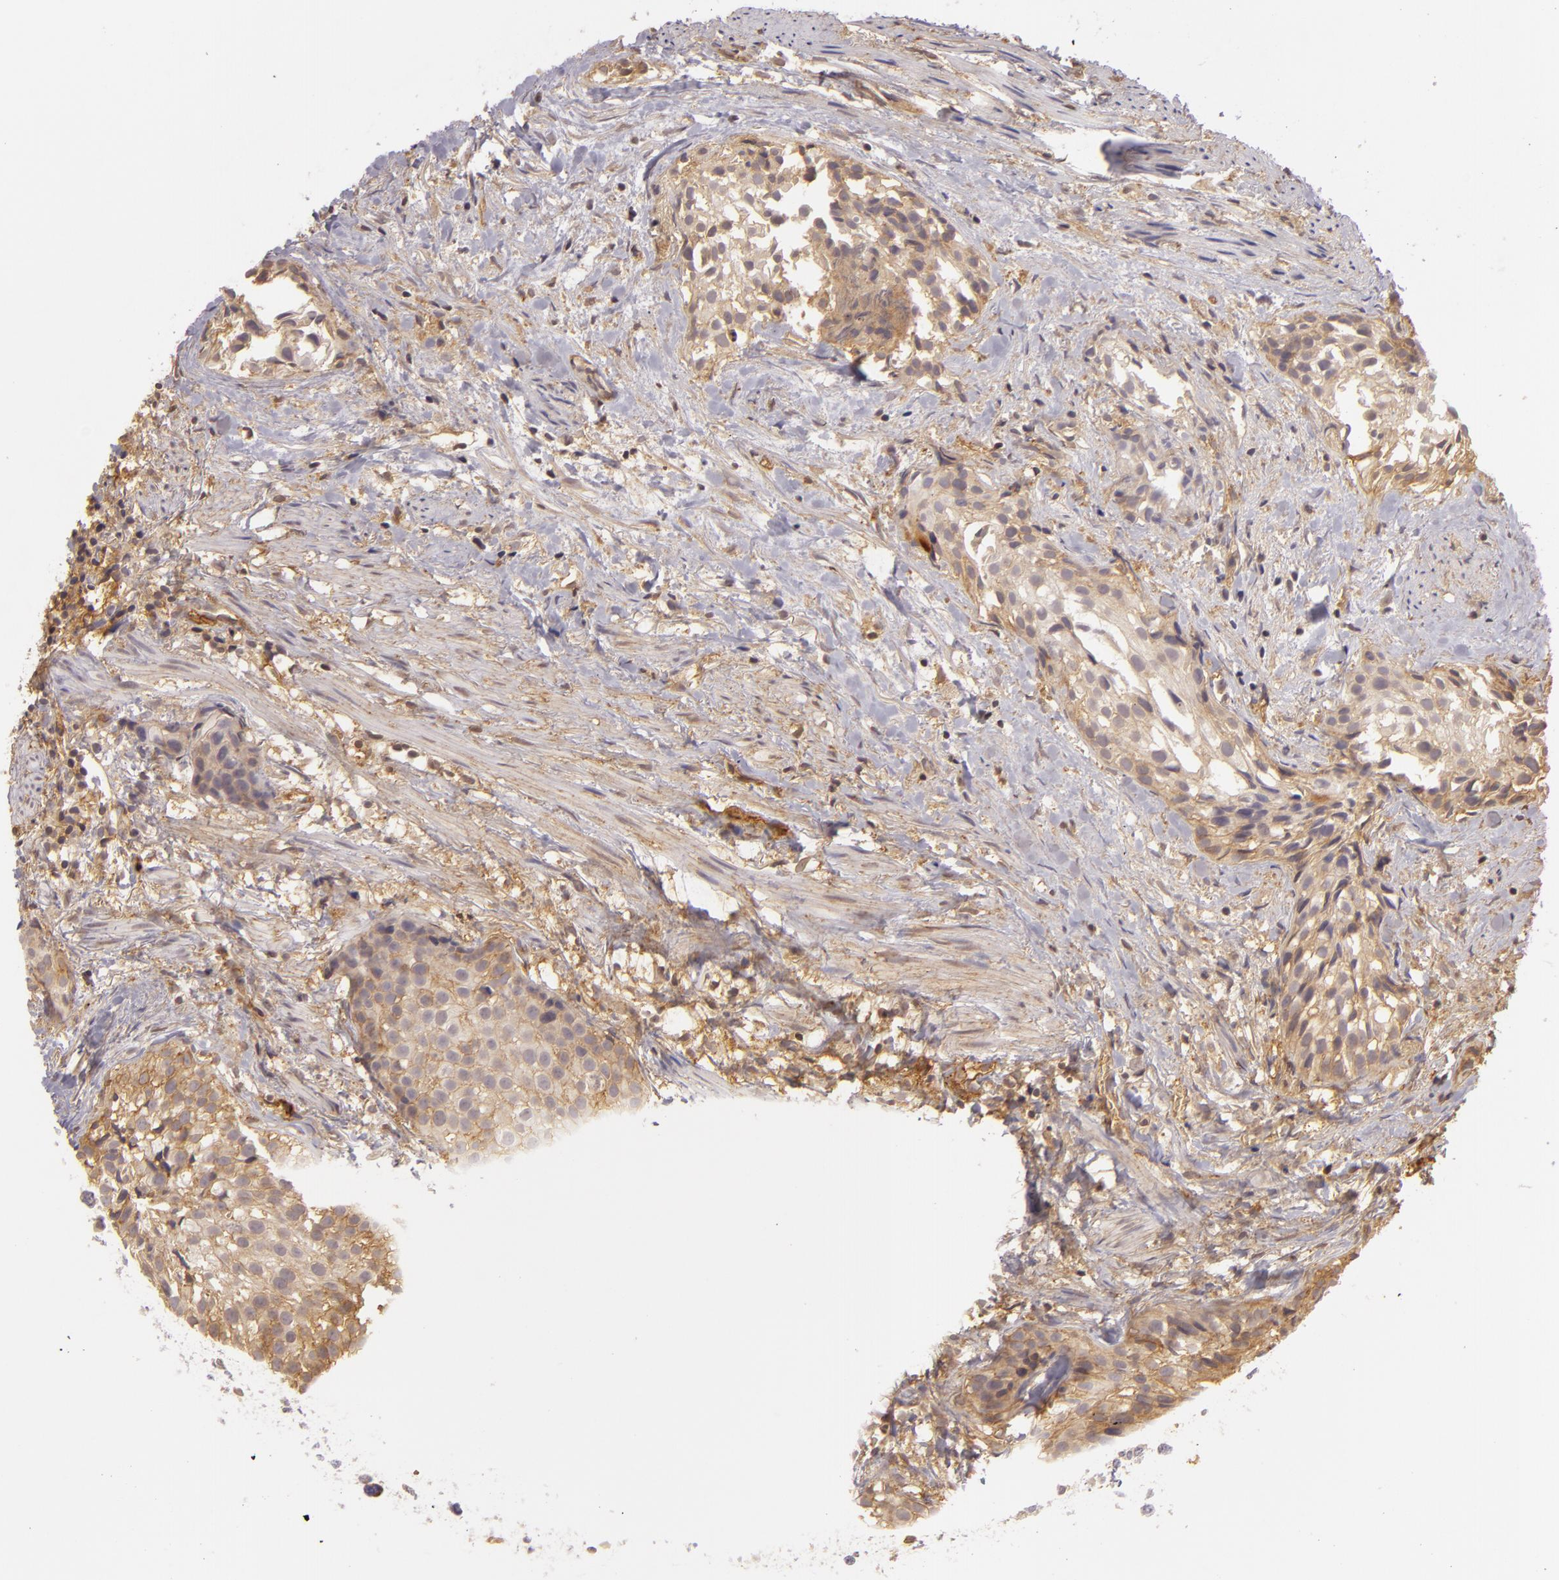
{"staining": {"intensity": "moderate", "quantity": ">75%", "location": "cytoplasmic/membranous"}, "tissue": "urothelial cancer", "cell_type": "Tumor cells", "image_type": "cancer", "snomed": [{"axis": "morphology", "description": "Urothelial carcinoma, High grade"}, {"axis": "topography", "description": "Urinary bladder"}], "caption": "Protein positivity by IHC exhibits moderate cytoplasmic/membranous staining in approximately >75% of tumor cells in urothelial carcinoma (high-grade).", "gene": "CD59", "patient": {"sex": "female", "age": 78}}